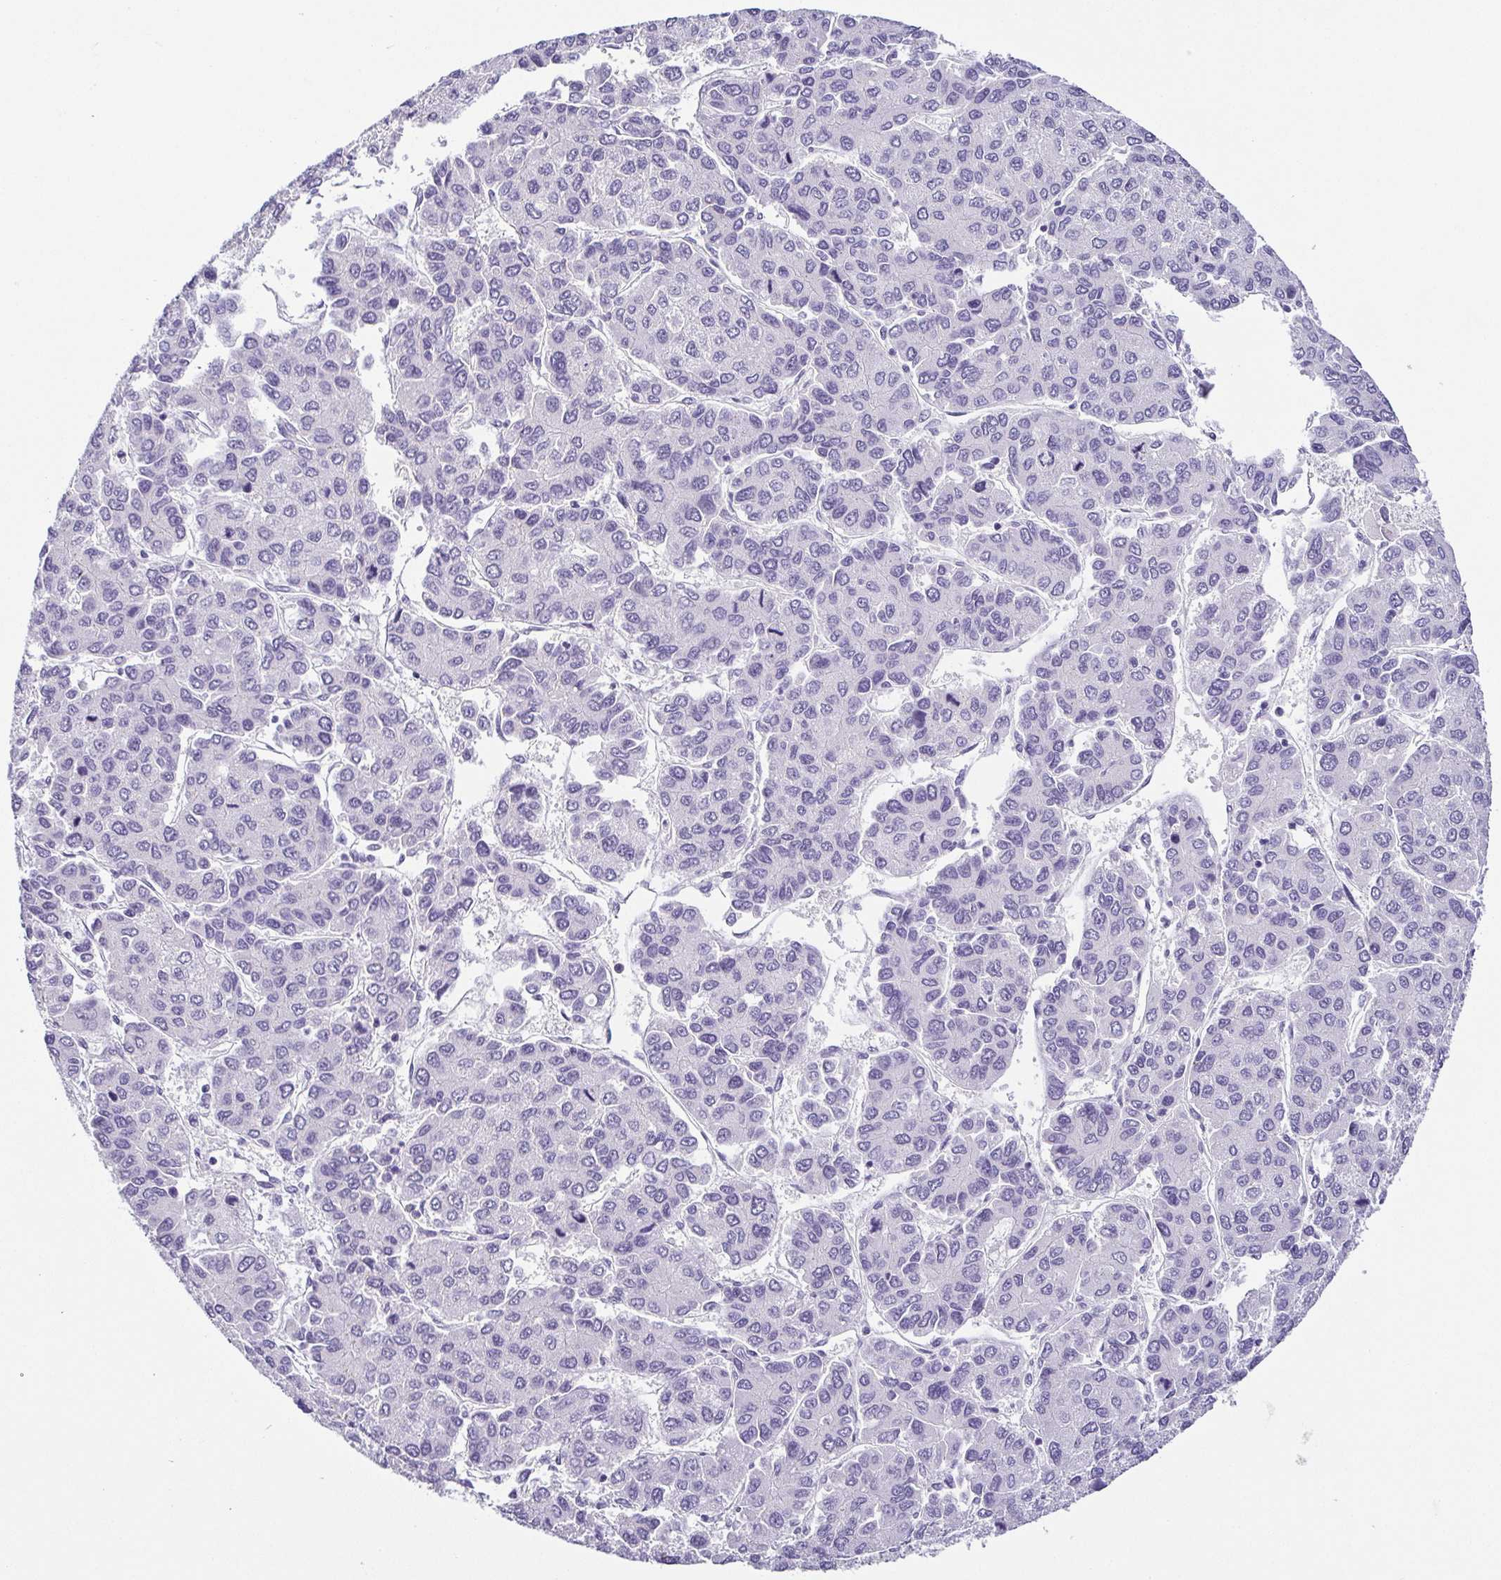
{"staining": {"intensity": "negative", "quantity": "none", "location": "none"}, "tissue": "liver cancer", "cell_type": "Tumor cells", "image_type": "cancer", "snomed": [{"axis": "morphology", "description": "Carcinoma, Hepatocellular, NOS"}, {"axis": "topography", "description": "Liver"}], "caption": "The image displays no significant positivity in tumor cells of liver hepatocellular carcinoma.", "gene": "TCF3", "patient": {"sex": "female", "age": 66}}